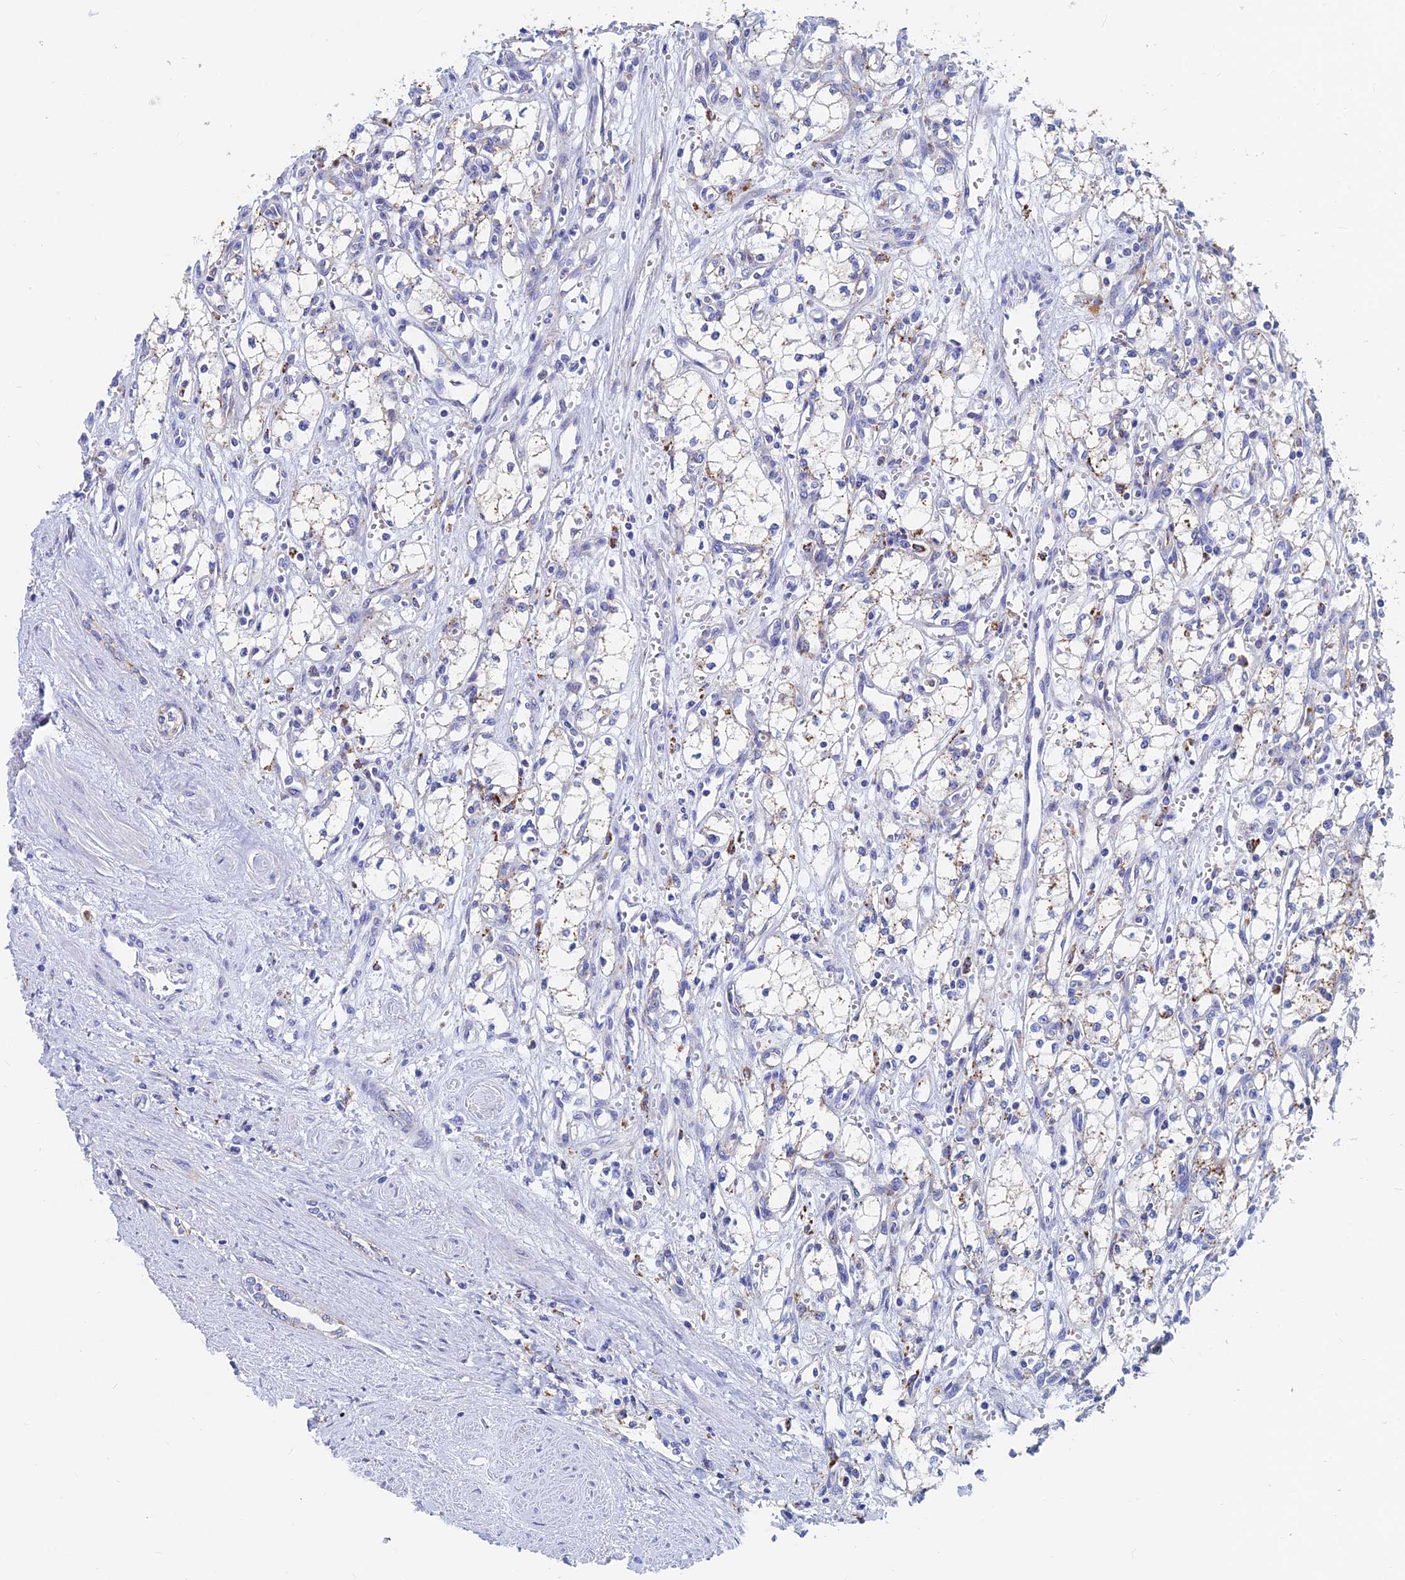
{"staining": {"intensity": "weak", "quantity": "25%-75%", "location": "cytoplasmic/membranous"}, "tissue": "renal cancer", "cell_type": "Tumor cells", "image_type": "cancer", "snomed": [{"axis": "morphology", "description": "Adenocarcinoma, NOS"}, {"axis": "topography", "description": "Kidney"}], "caption": "Immunohistochemical staining of renal adenocarcinoma displays low levels of weak cytoplasmic/membranous positivity in approximately 25%-75% of tumor cells.", "gene": "SPNS1", "patient": {"sex": "male", "age": 59}}